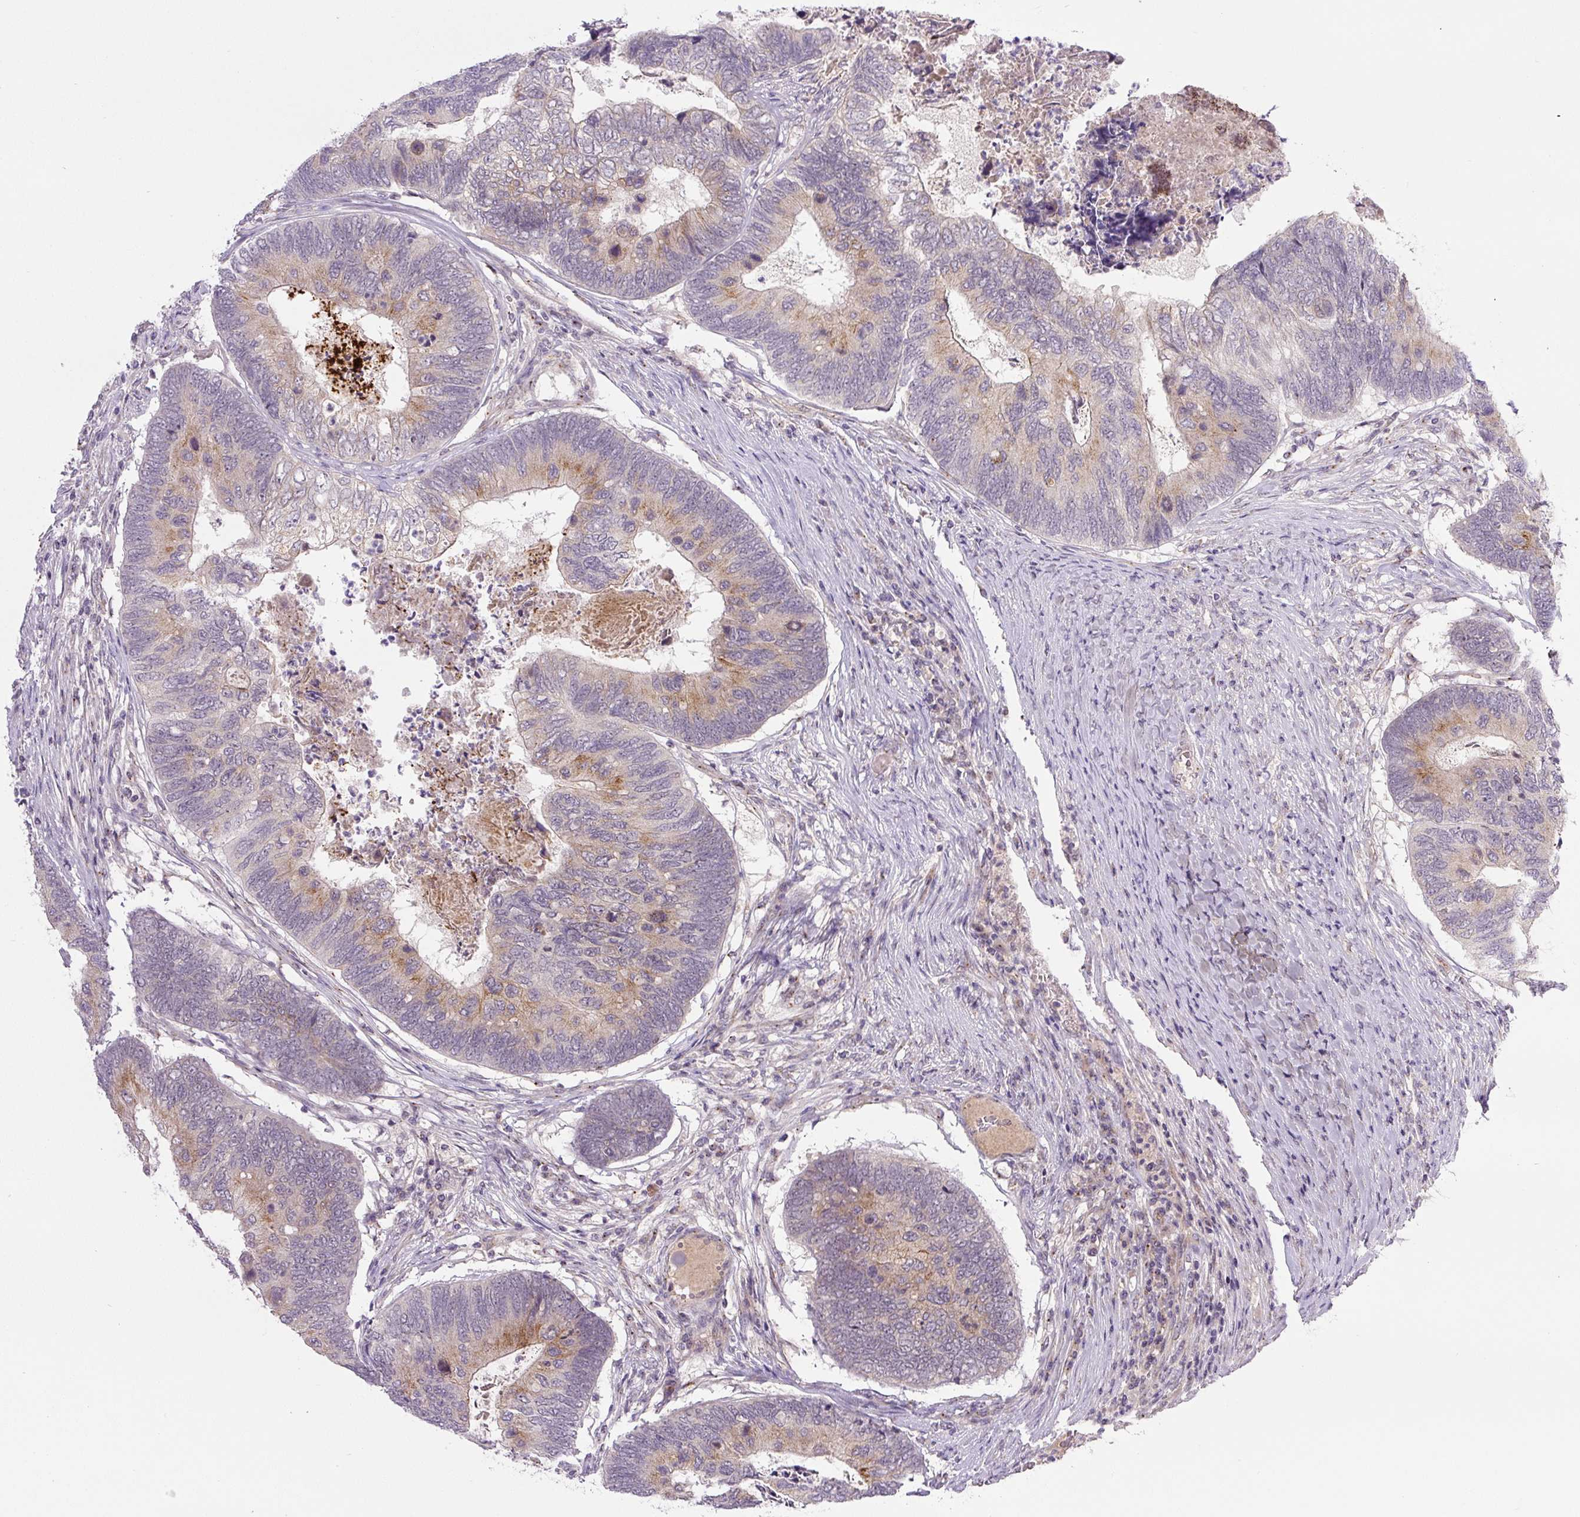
{"staining": {"intensity": "moderate", "quantity": "<25%", "location": "cytoplasmic/membranous"}, "tissue": "colorectal cancer", "cell_type": "Tumor cells", "image_type": "cancer", "snomed": [{"axis": "morphology", "description": "Adenocarcinoma, NOS"}, {"axis": "topography", "description": "Colon"}], "caption": "Tumor cells display low levels of moderate cytoplasmic/membranous positivity in about <25% of cells in human adenocarcinoma (colorectal).", "gene": "PCM1", "patient": {"sex": "female", "age": 67}}